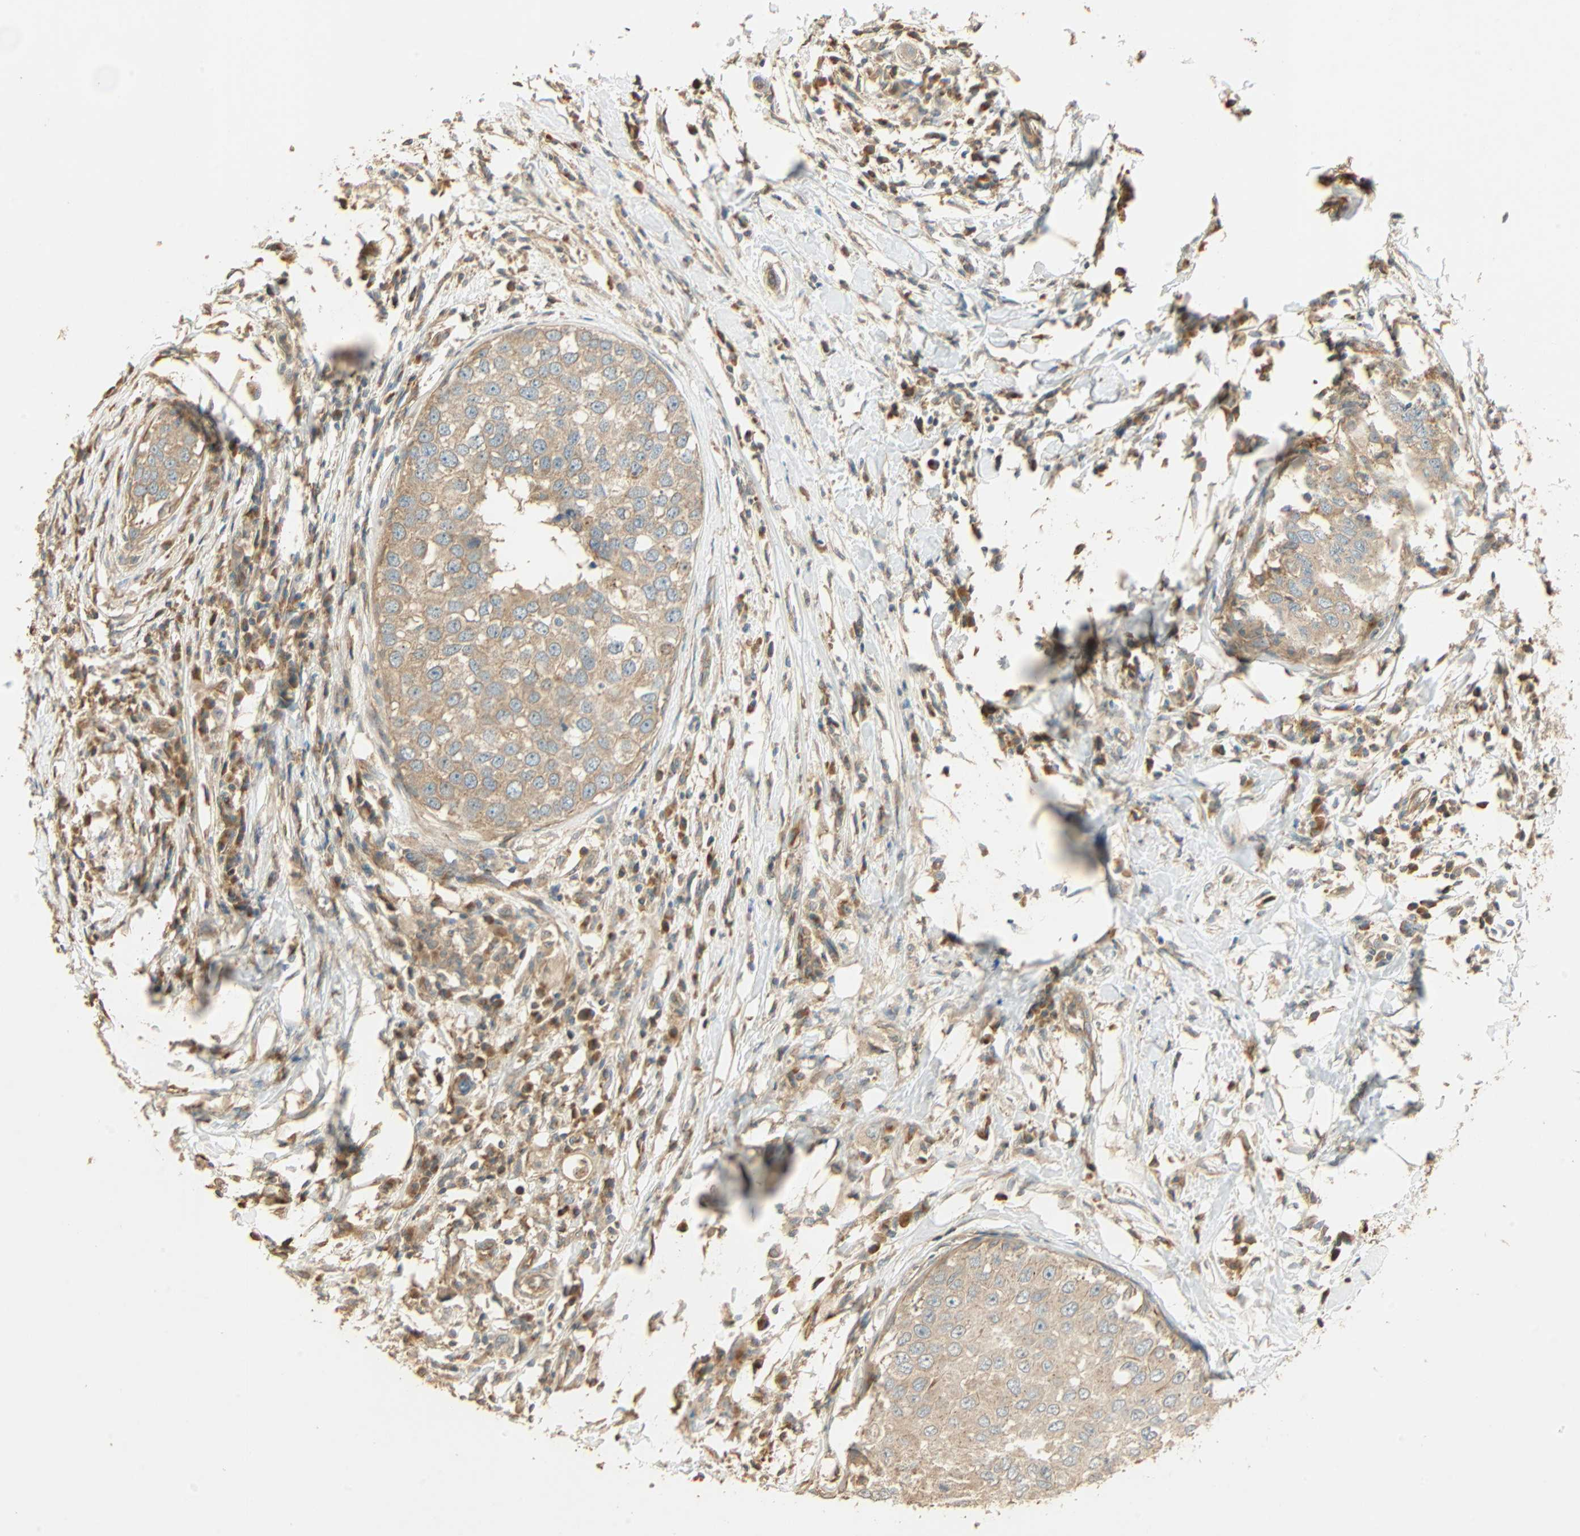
{"staining": {"intensity": "weak", "quantity": ">75%", "location": "cytoplasmic/membranous"}, "tissue": "breast cancer", "cell_type": "Tumor cells", "image_type": "cancer", "snomed": [{"axis": "morphology", "description": "Duct carcinoma"}, {"axis": "topography", "description": "Breast"}], "caption": "Weak cytoplasmic/membranous staining for a protein is identified in about >75% of tumor cells of breast infiltrating ductal carcinoma using immunohistochemistry.", "gene": "GALK1", "patient": {"sex": "female", "age": 27}}